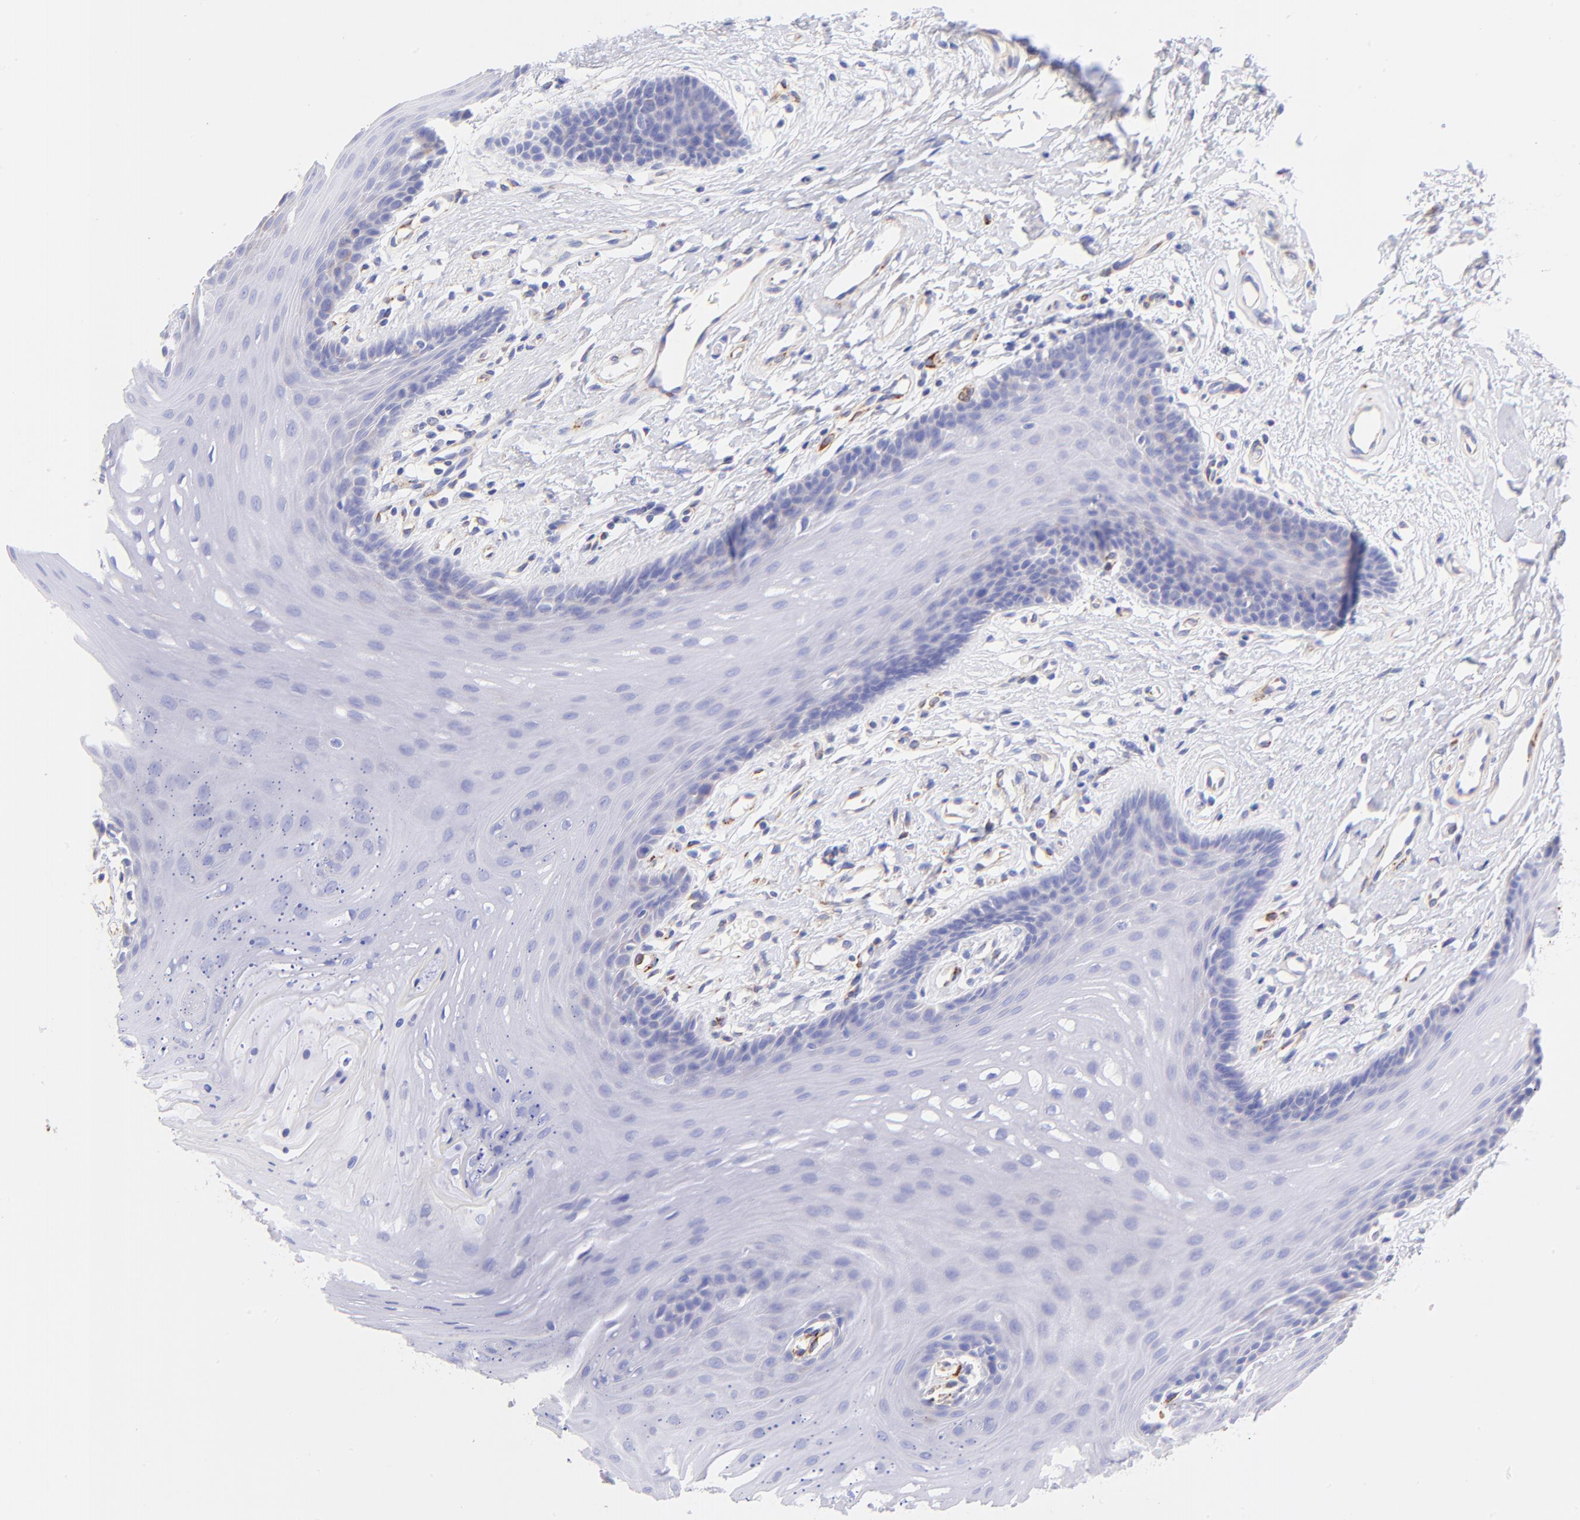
{"staining": {"intensity": "negative", "quantity": "none", "location": "none"}, "tissue": "oral mucosa", "cell_type": "Squamous epithelial cells", "image_type": "normal", "snomed": [{"axis": "morphology", "description": "Normal tissue, NOS"}, {"axis": "topography", "description": "Oral tissue"}], "caption": "This is an immunohistochemistry micrograph of unremarkable human oral mucosa. There is no expression in squamous epithelial cells.", "gene": "SPARC", "patient": {"sex": "male", "age": 62}}